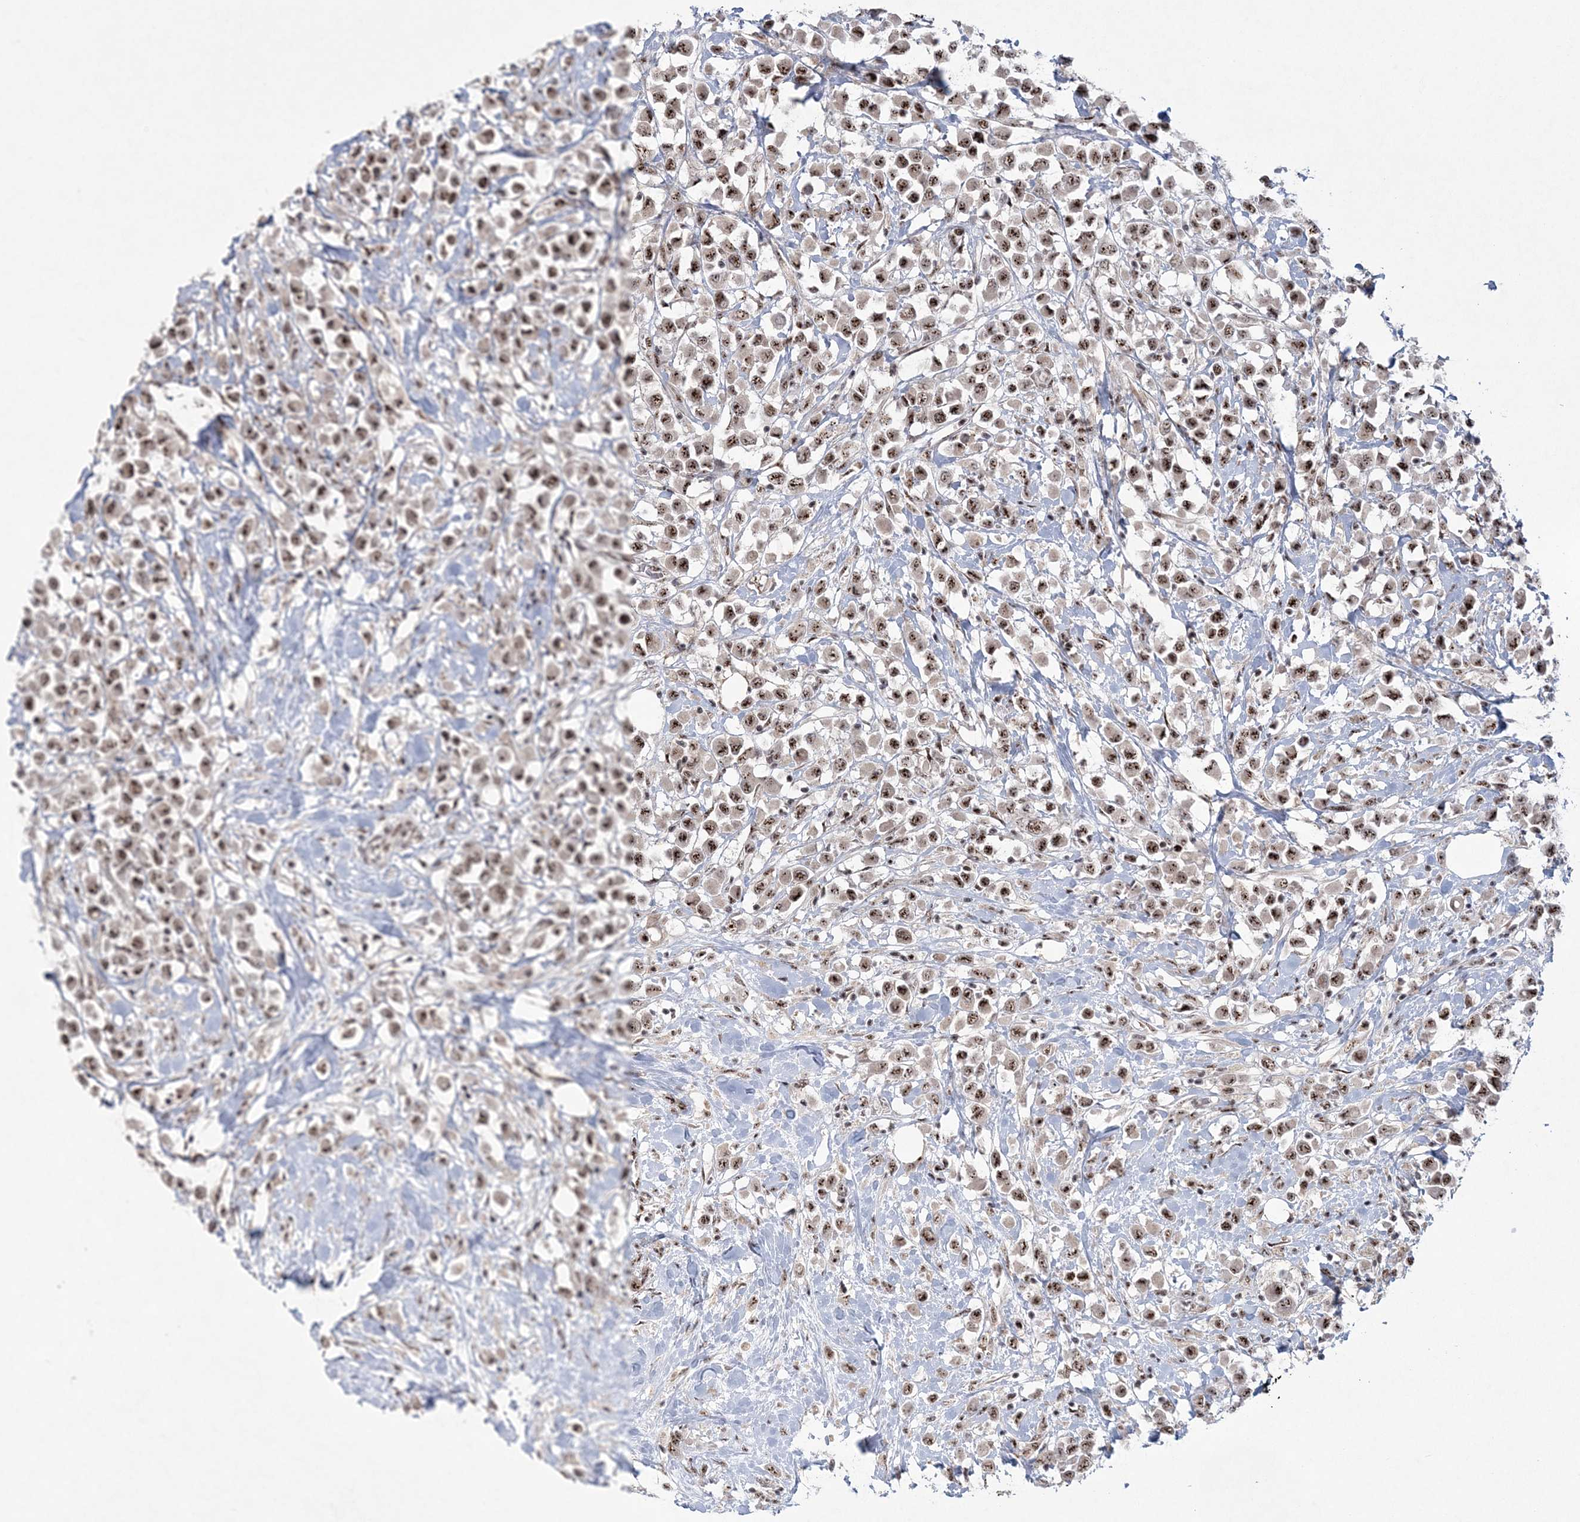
{"staining": {"intensity": "moderate", "quantity": ">75%", "location": "nuclear"}, "tissue": "breast cancer", "cell_type": "Tumor cells", "image_type": "cancer", "snomed": [{"axis": "morphology", "description": "Duct carcinoma"}, {"axis": "topography", "description": "Breast"}], "caption": "DAB immunohistochemical staining of breast cancer (invasive ductal carcinoma) displays moderate nuclear protein positivity in approximately >75% of tumor cells.", "gene": "KDM6B", "patient": {"sex": "female", "age": 61}}